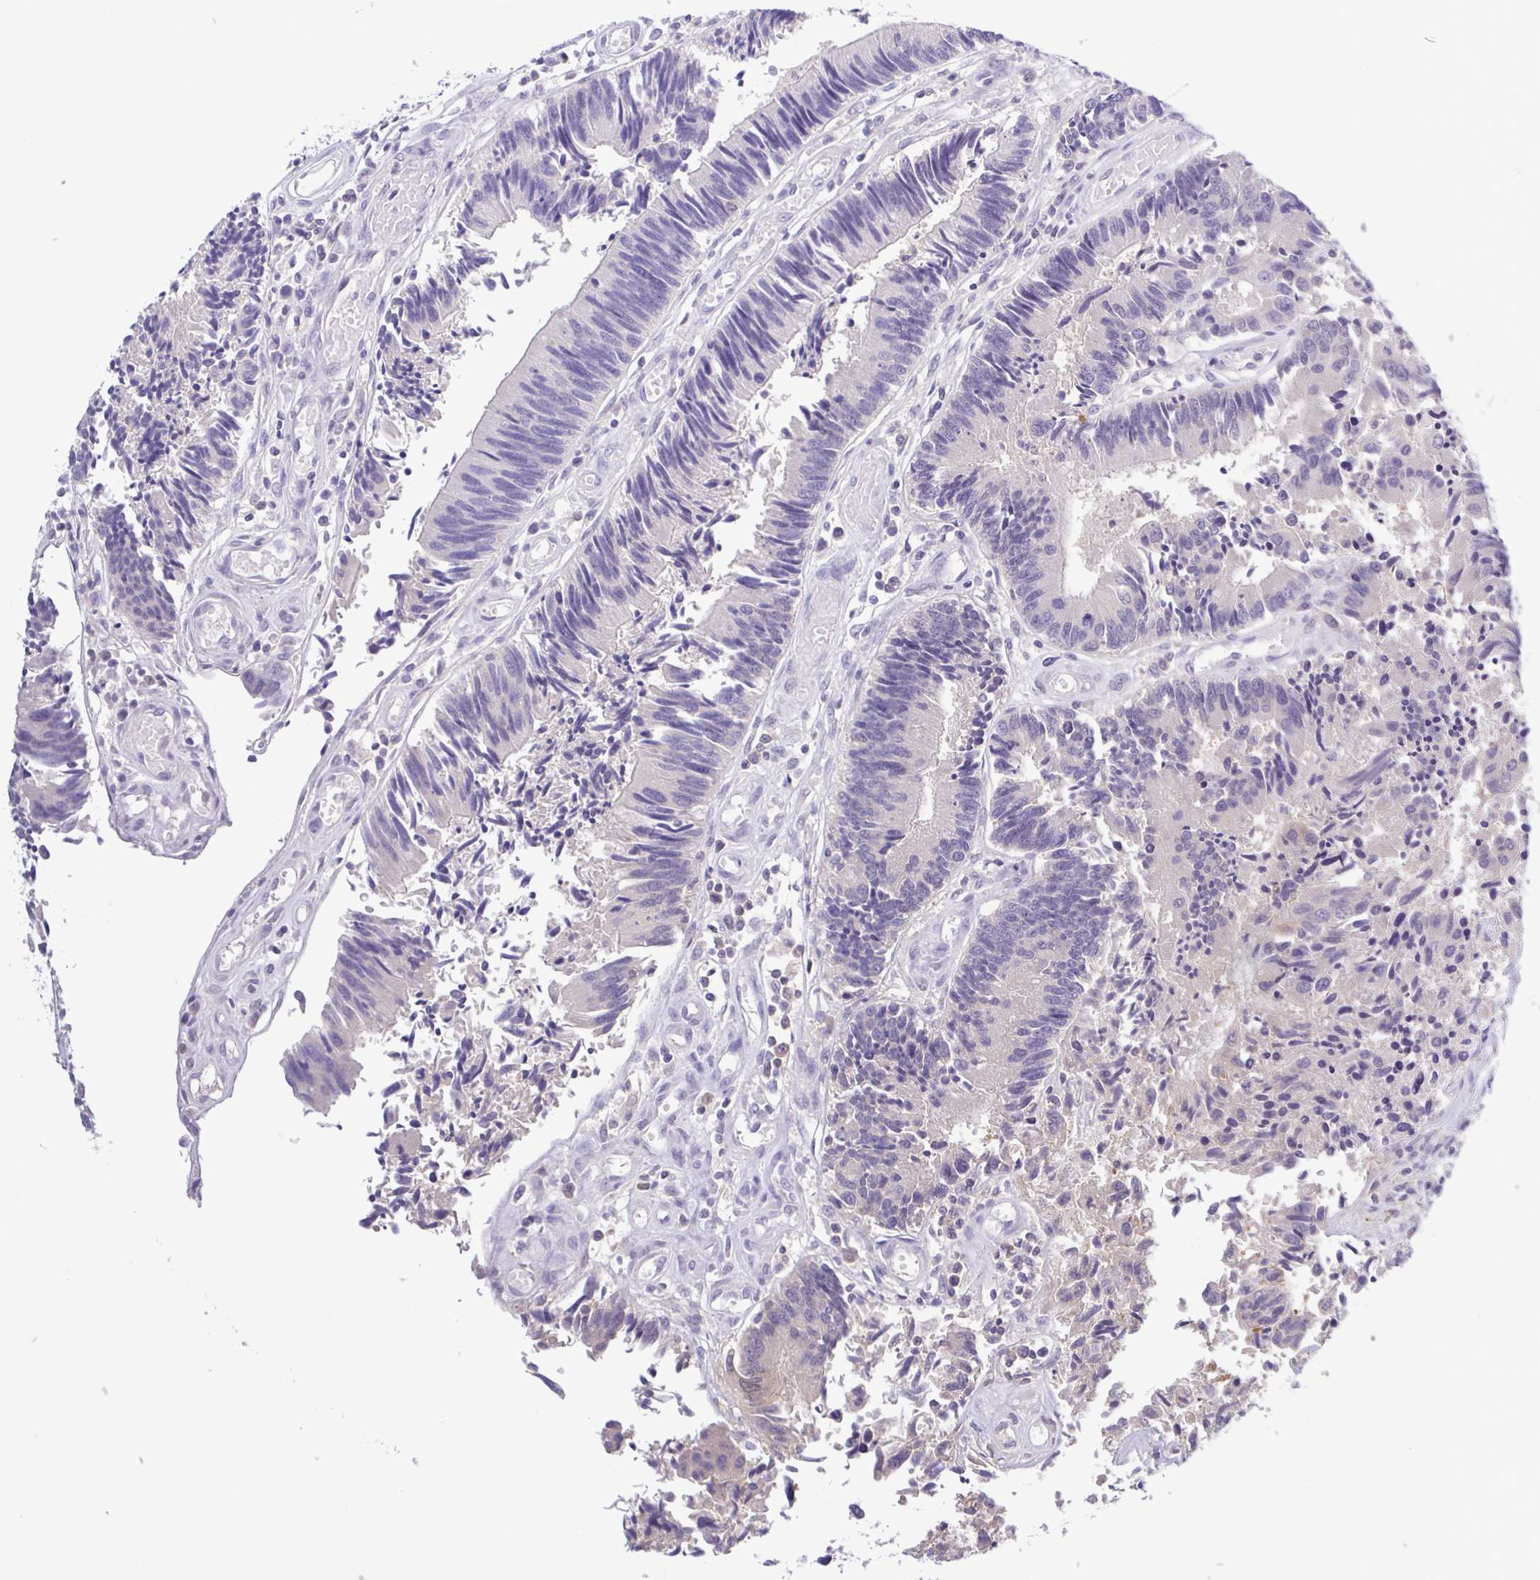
{"staining": {"intensity": "negative", "quantity": "none", "location": "none"}, "tissue": "colorectal cancer", "cell_type": "Tumor cells", "image_type": "cancer", "snomed": [{"axis": "morphology", "description": "Adenocarcinoma, NOS"}, {"axis": "topography", "description": "Colon"}], "caption": "Immunohistochemistry photomicrograph of human colorectal adenocarcinoma stained for a protein (brown), which reveals no expression in tumor cells.", "gene": "LDHC", "patient": {"sex": "female", "age": 67}}